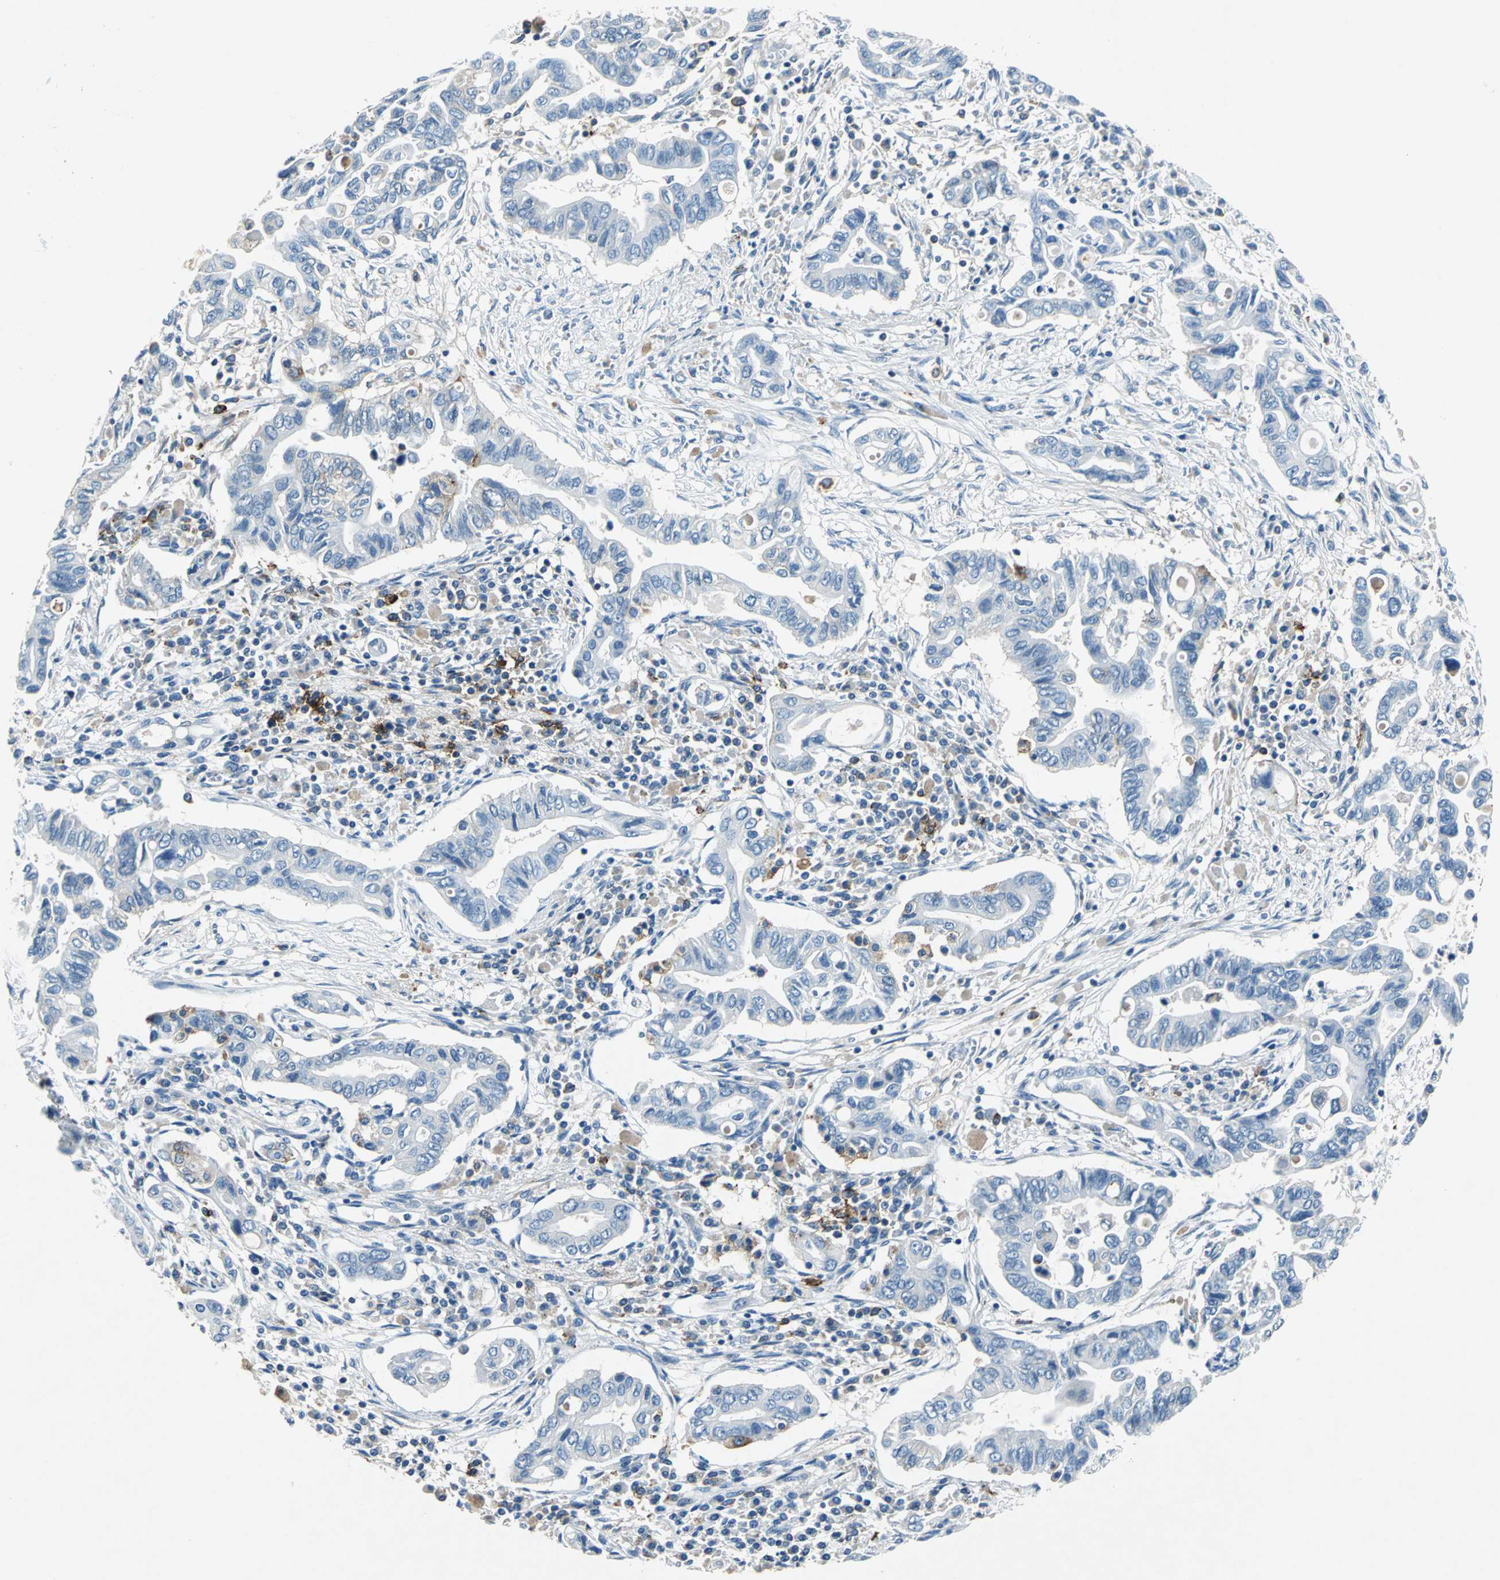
{"staining": {"intensity": "moderate", "quantity": "<25%", "location": "cytoplasmic/membranous"}, "tissue": "pancreatic cancer", "cell_type": "Tumor cells", "image_type": "cancer", "snomed": [{"axis": "morphology", "description": "Adenocarcinoma, NOS"}, {"axis": "topography", "description": "Pancreas"}], "caption": "Pancreatic cancer (adenocarcinoma) stained with DAB (3,3'-diaminobenzidine) IHC displays low levels of moderate cytoplasmic/membranous staining in approximately <25% of tumor cells. The staining was performed using DAB, with brown indicating positive protein expression. Nuclei are stained blue with hematoxylin.", "gene": "RPS13", "patient": {"sex": "female", "age": 57}}